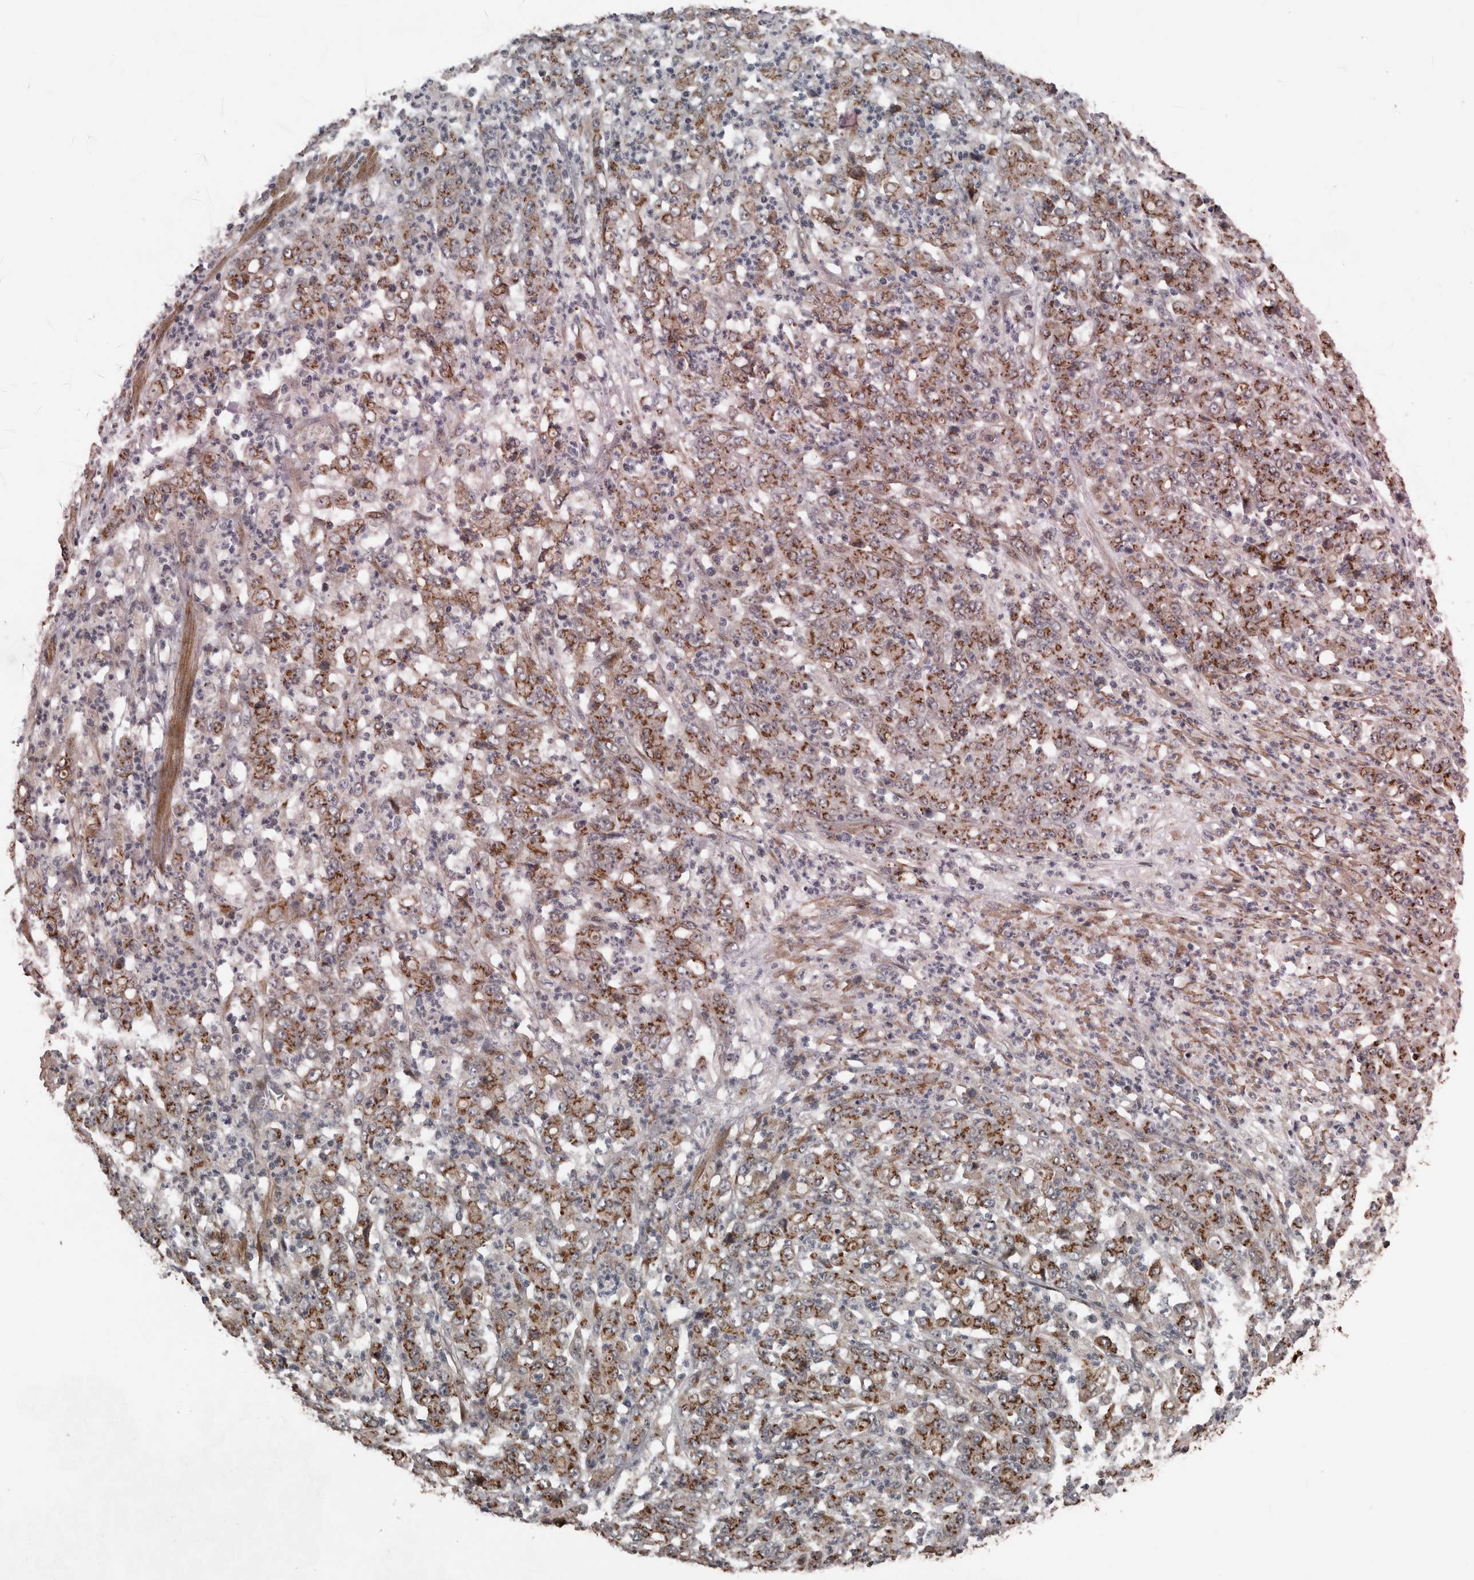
{"staining": {"intensity": "strong", "quantity": "25%-75%", "location": "cytoplasmic/membranous"}, "tissue": "stomach cancer", "cell_type": "Tumor cells", "image_type": "cancer", "snomed": [{"axis": "morphology", "description": "Adenocarcinoma, NOS"}, {"axis": "topography", "description": "Stomach, lower"}], "caption": "Adenocarcinoma (stomach) stained with a brown dye displays strong cytoplasmic/membranous positive expression in approximately 25%-75% of tumor cells.", "gene": "ZNF345", "patient": {"sex": "female", "age": 71}}